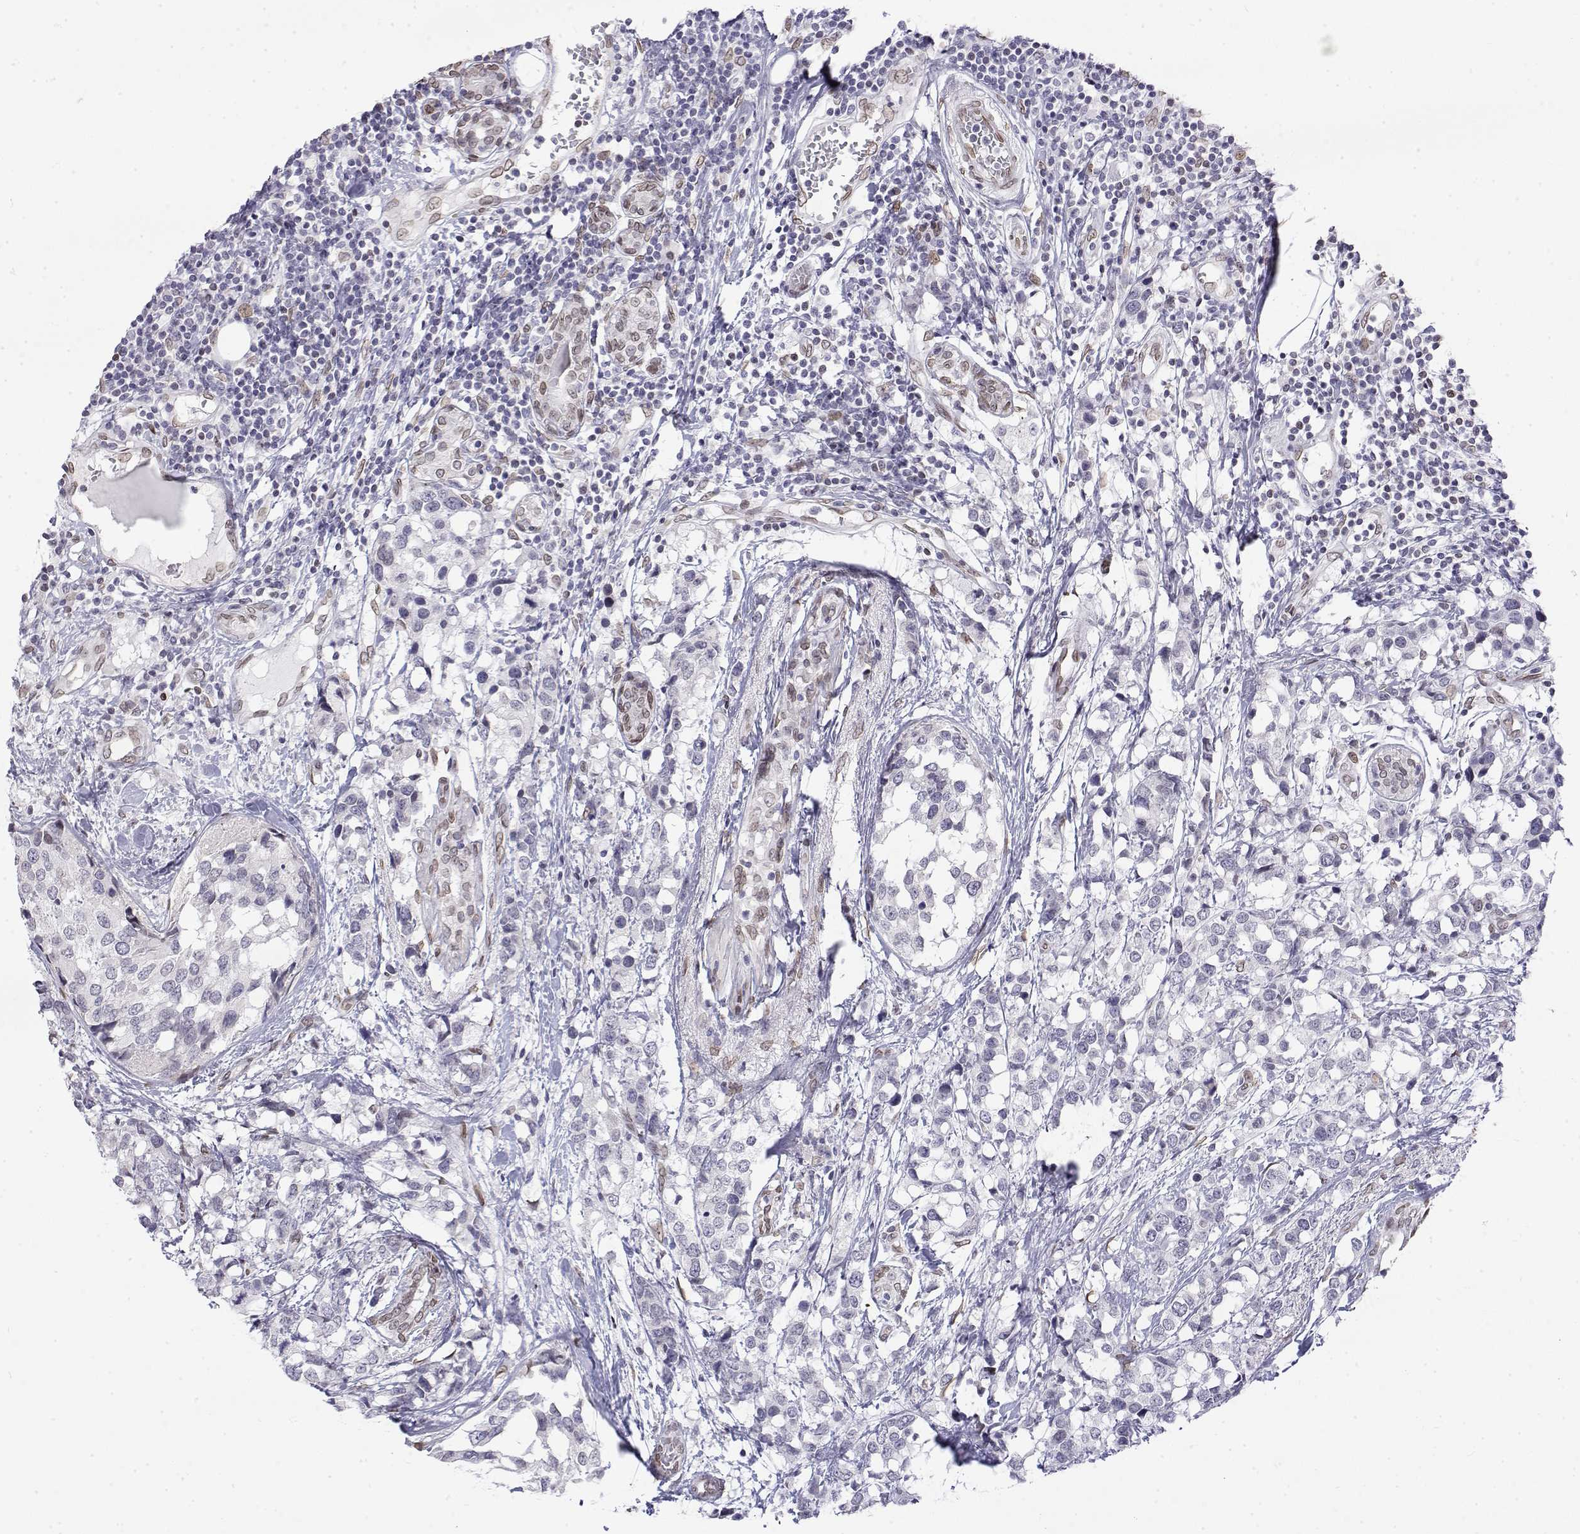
{"staining": {"intensity": "negative", "quantity": "none", "location": "none"}, "tissue": "breast cancer", "cell_type": "Tumor cells", "image_type": "cancer", "snomed": [{"axis": "morphology", "description": "Lobular carcinoma"}, {"axis": "topography", "description": "Breast"}], "caption": "Tumor cells show no significant expression in breast cancer (lobular carcinoma).", "gene": "ZNF532", "patient": {"sex": "female", "age": 59}}